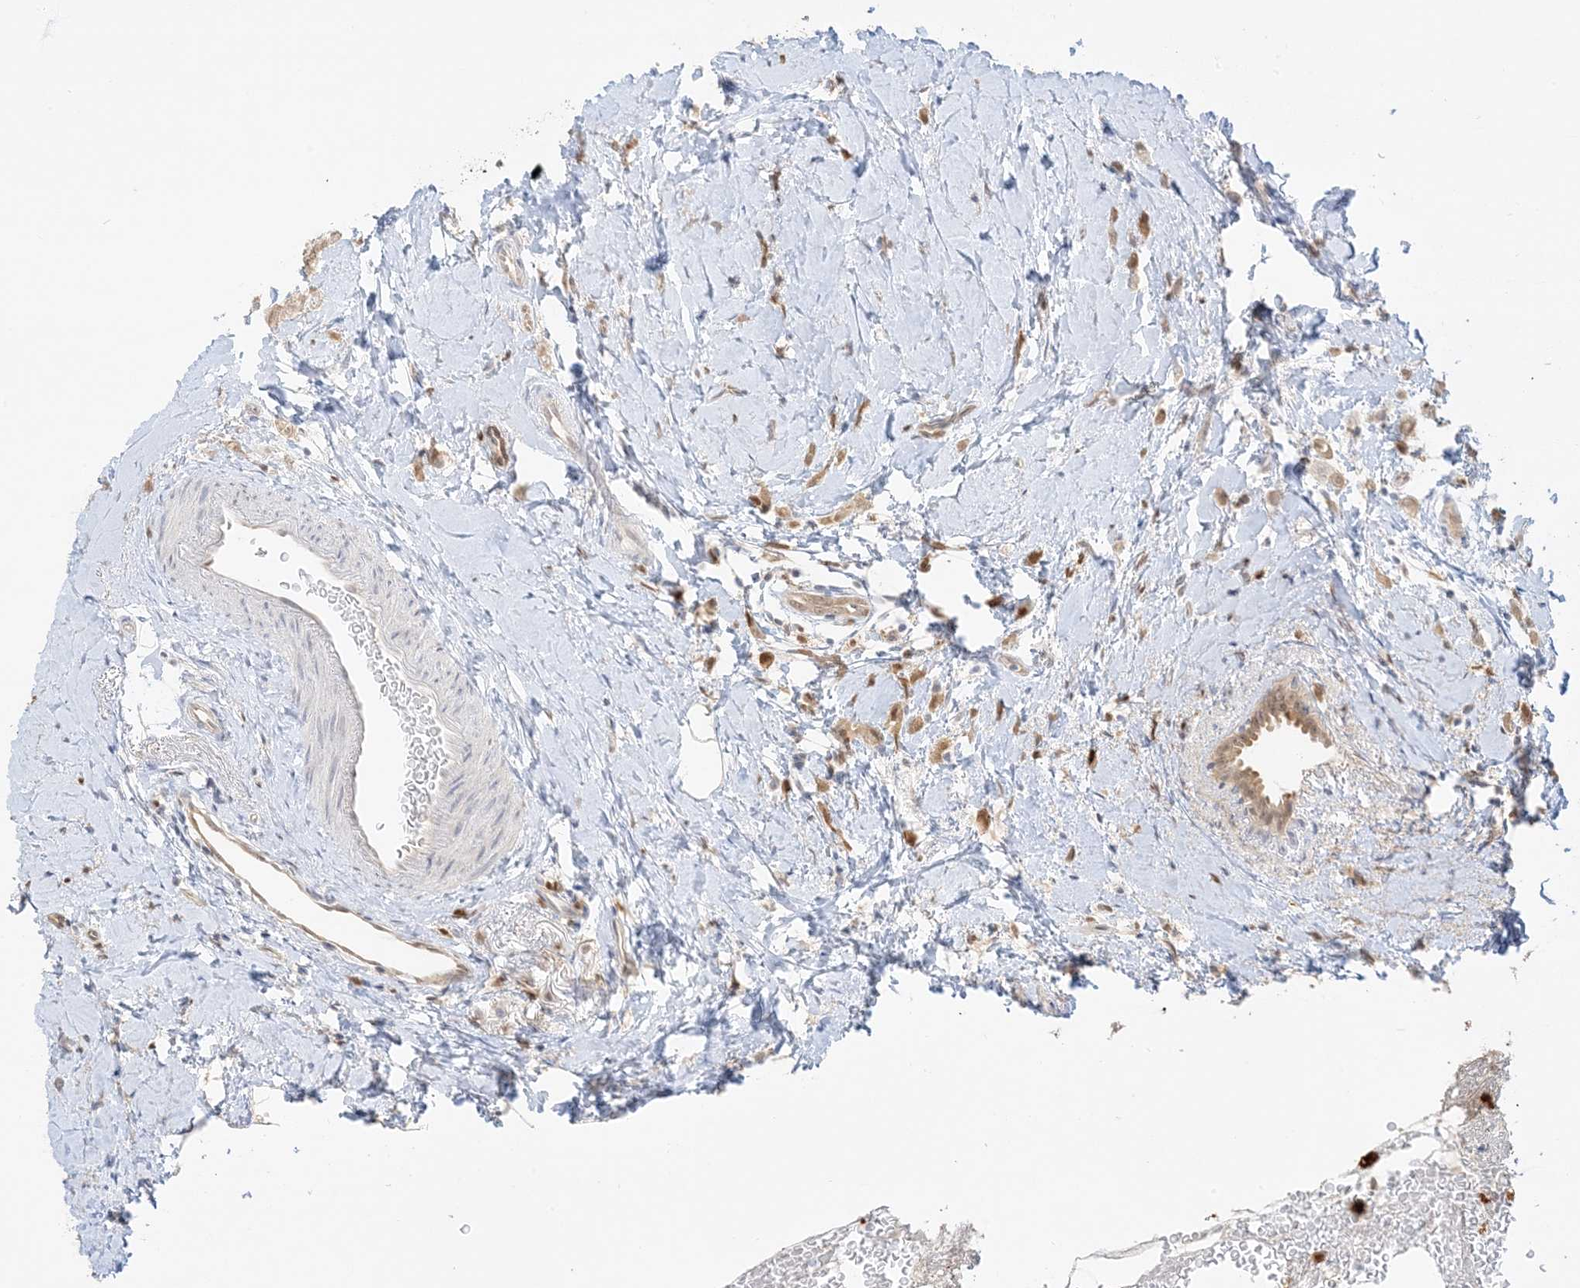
{"staining": {"intensity": "weak", "quantity": ">75%", "location": "cytoplasmic/membranous,nuclear"}, "tissue": "breast cancer", "cell_type": "Tumor cells", "image_type": "cancer", "snomed": [{"axis": "morphology", "description": "Lobular carcinoma"}, {"axis": "topography", "description": "Breast"}], "caption": "About >75% of tumor cells in breast cancer reveal weak cytoplasmic/membranous and nuclear protein staining as visualized by brown immunohistochemical staining.", "gene": "GCA", "patient": {"sex": "female", "age": 47}}